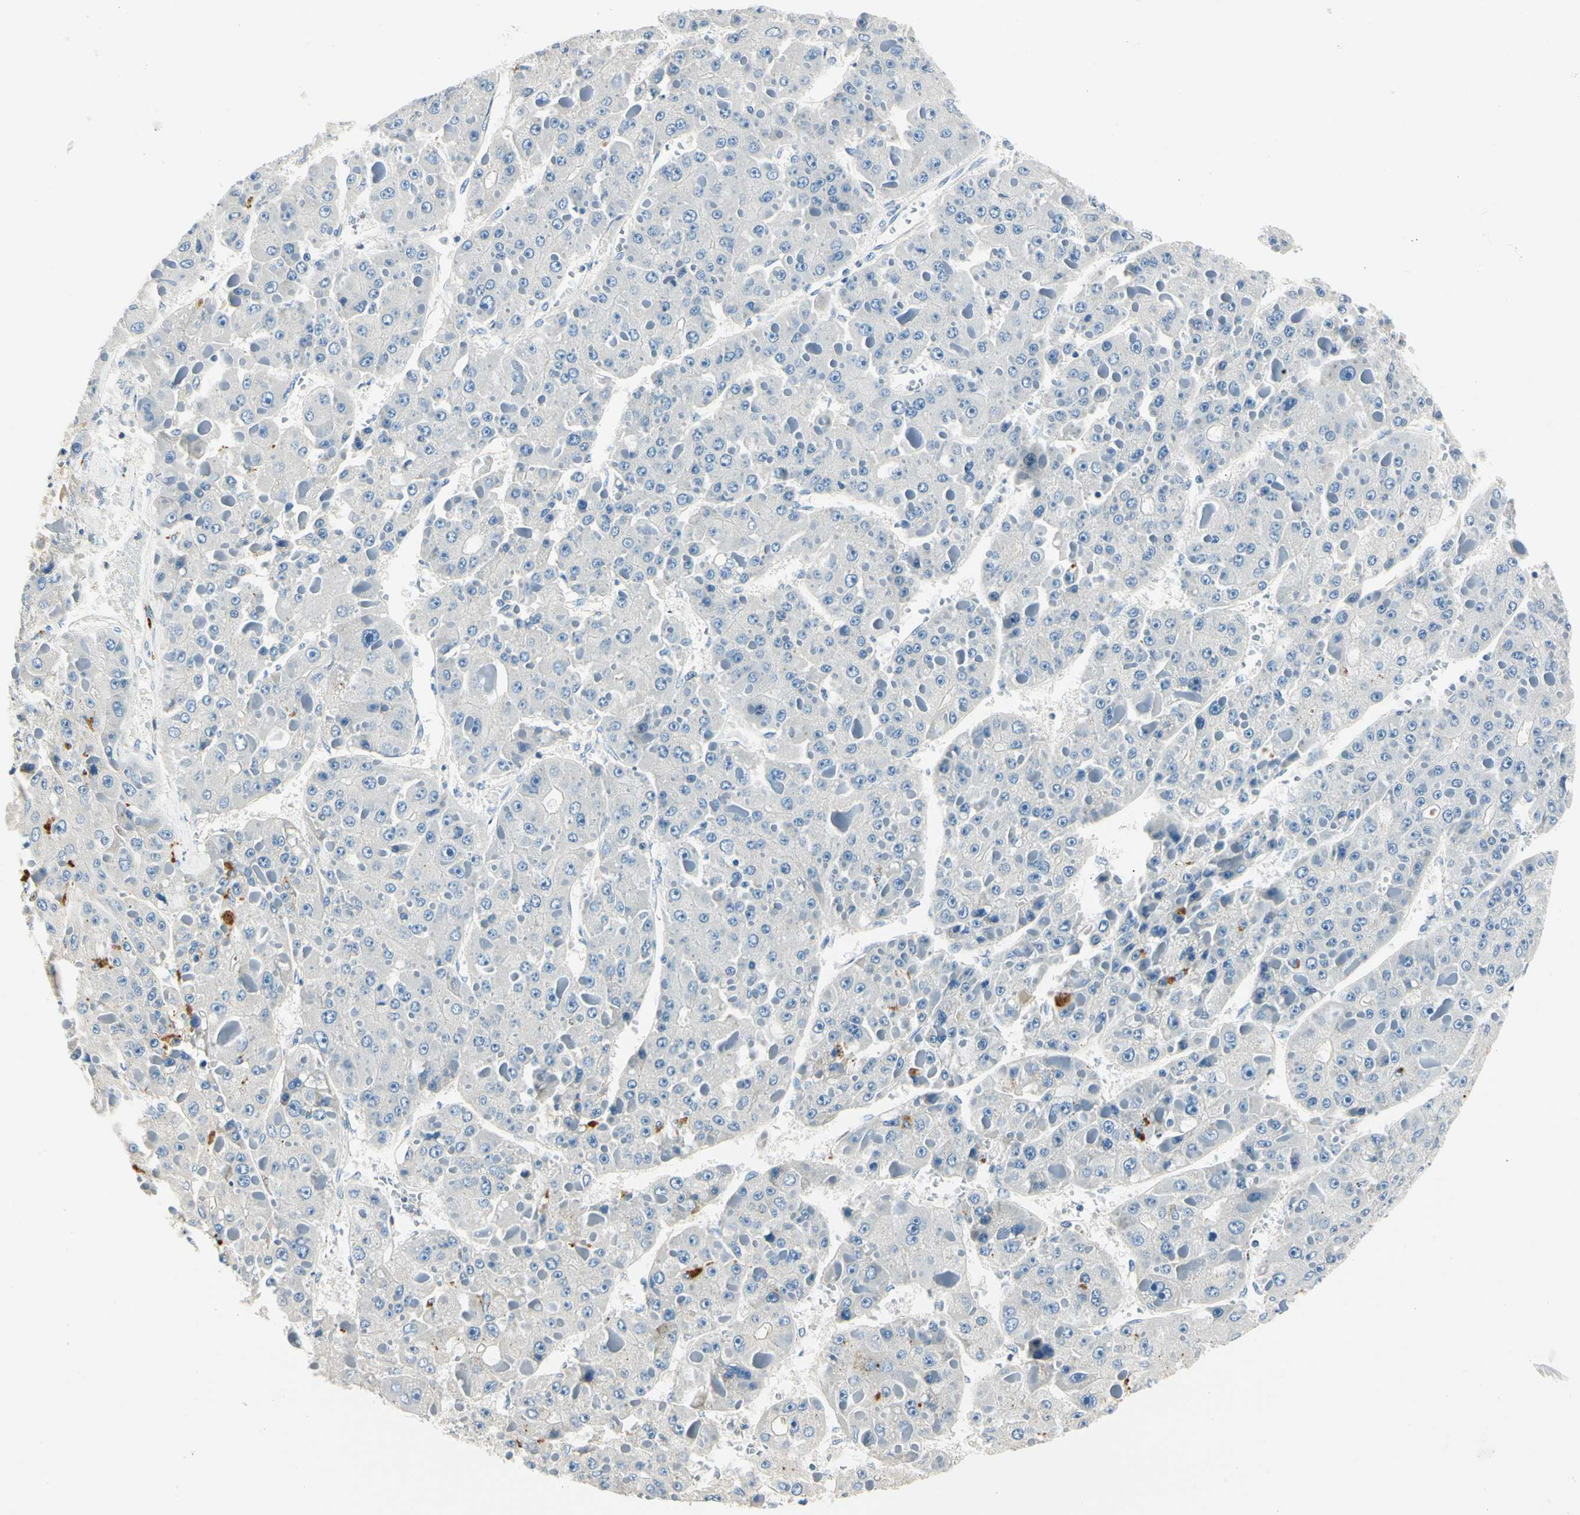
{"staining": {"intensity": "negative", "quantity": "none", "location": "none"}, "tissue": "liver cancer", "cell_type": "Tumor cells", "image_type": "cancer", "snomed": [{"axis": "morphology", "description": "Carcinoma, Hepatocellular, NOS"}, {"axis": "topography", "description": "Liver"}], "caption": "Photomicrograph shows no protein expression in tumor cells of hepatocellular carcinoma (liver) tissue. (DAB (3,3'-diaminobenzidine) immunohistochemistry (IHC) visualized using brightfield microscopy, high magnification).", "gene": "TGFBR3", "patient": {"sex": "female", "age": 73}}